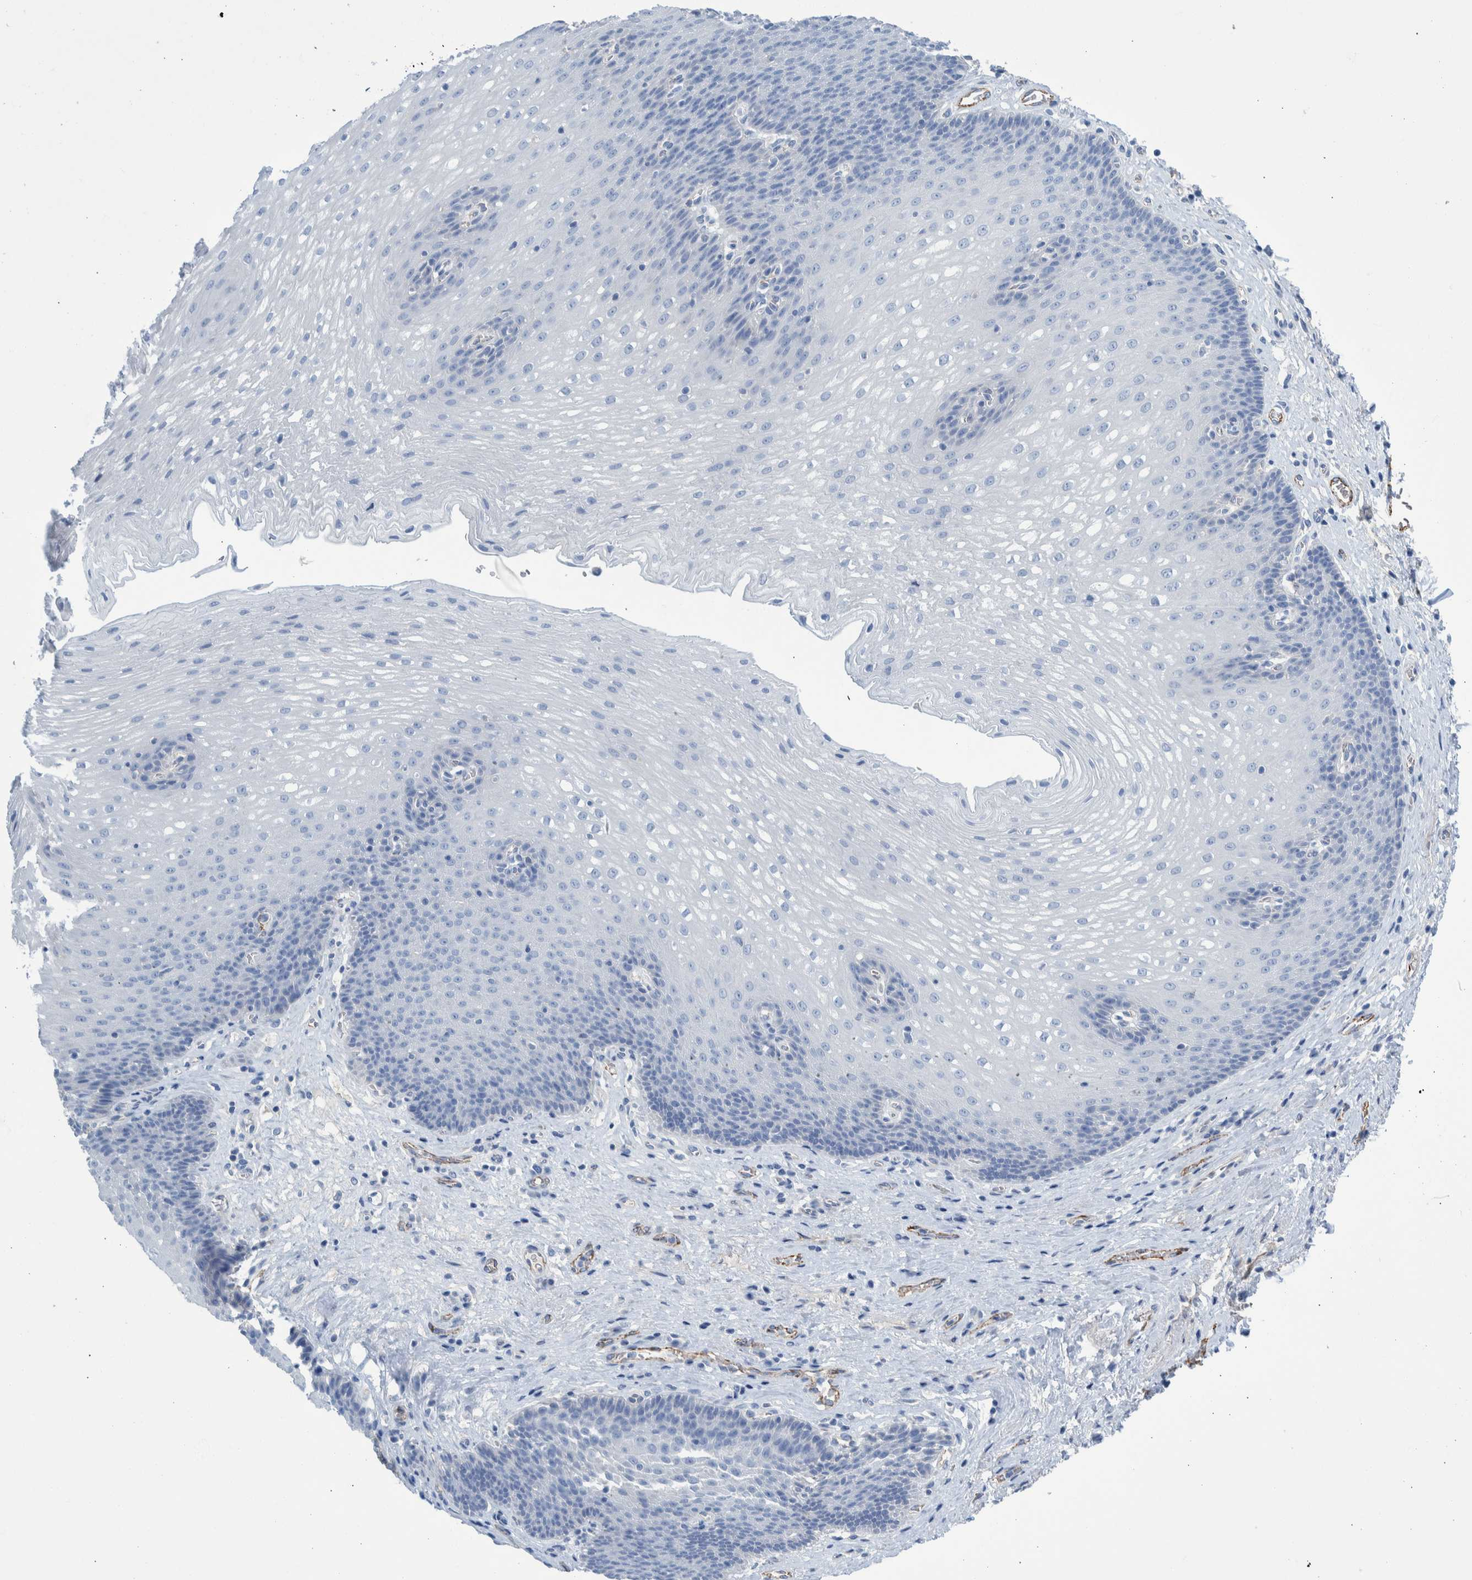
{"staining": {"intensity": "negative", "quantity": "none", "location": "none"}, "tissue": "esophagus", "cell_type": "Squamous epithelial cells", "image_type": "normal", "snomed": [{"axis": "morphology", "description": "Normal tissue, NOS"}, {"axis": "topography", "description": "Esophagus"}], "caption": "A high-resolution histopathology image shows immunohistochemistry staining of normal esophagus, which exhibits no significant expression in squamous epithelial cells. (DAB (3,3'-diaminobenzidine) immunohistochemistry, high magnification).", "gene": "SLC34A3", "patient": {"sex": "male", "age": 48}}